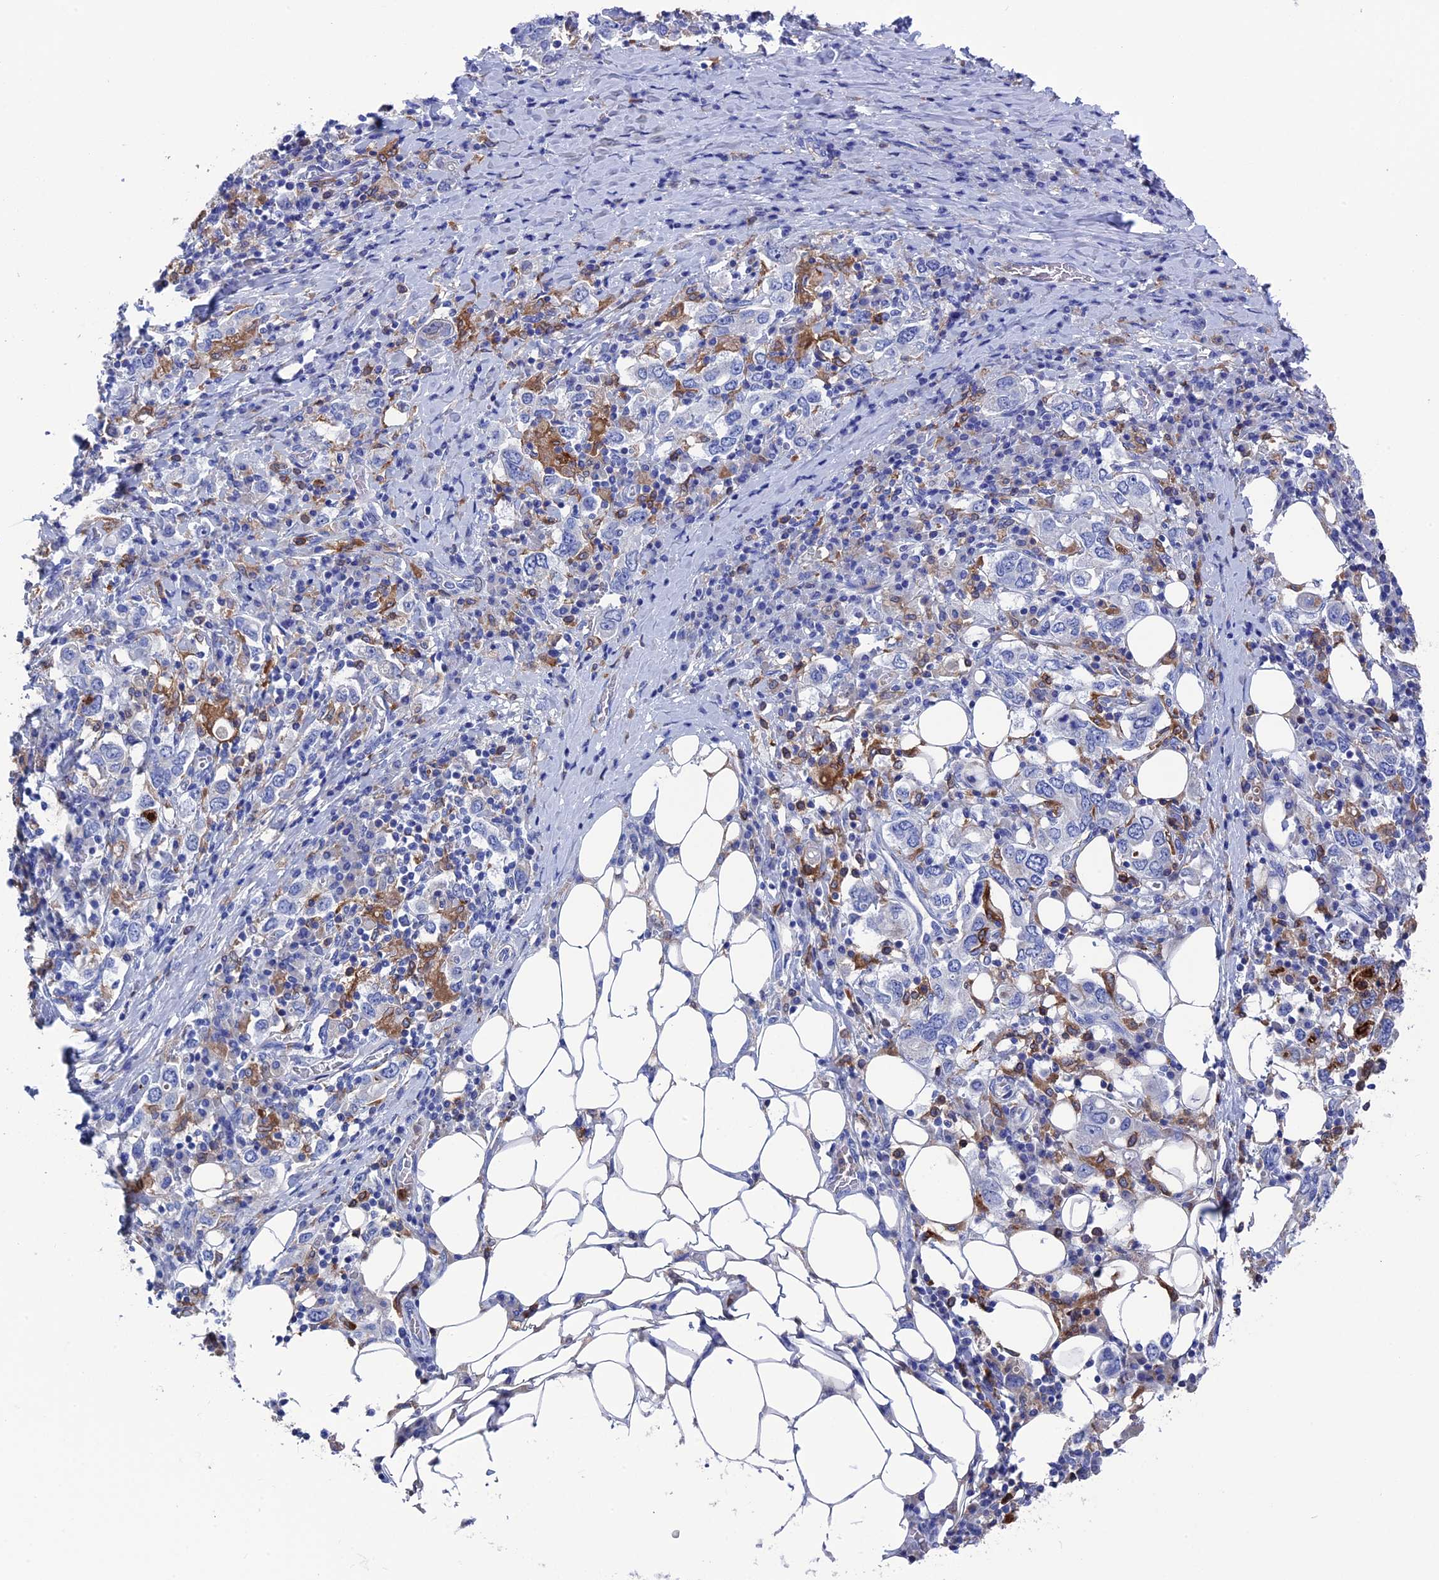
{"staining": {"intensity": "negative", "quantity": "none", "location": "none"}, "tissue": "stomach cancer", "cell_type": "Tumor cells", "image_type": "cancer", "snomed": [{"axis": "morphology", "description": "Adenocarcinoma, NOS"}, {"axis": "topography", "description": "Stomach, upper"}, {"axis": "topography", "description": "Stomach"}], "caption": "DAB (3,3'-diaminobenzidine) immunohistochemical staining of stomach cancer (adenocarcinoma) displays no significant staining in tumor cells.", "gene": "TYROBP", "patient": {"sex": "male", "age": 62}}